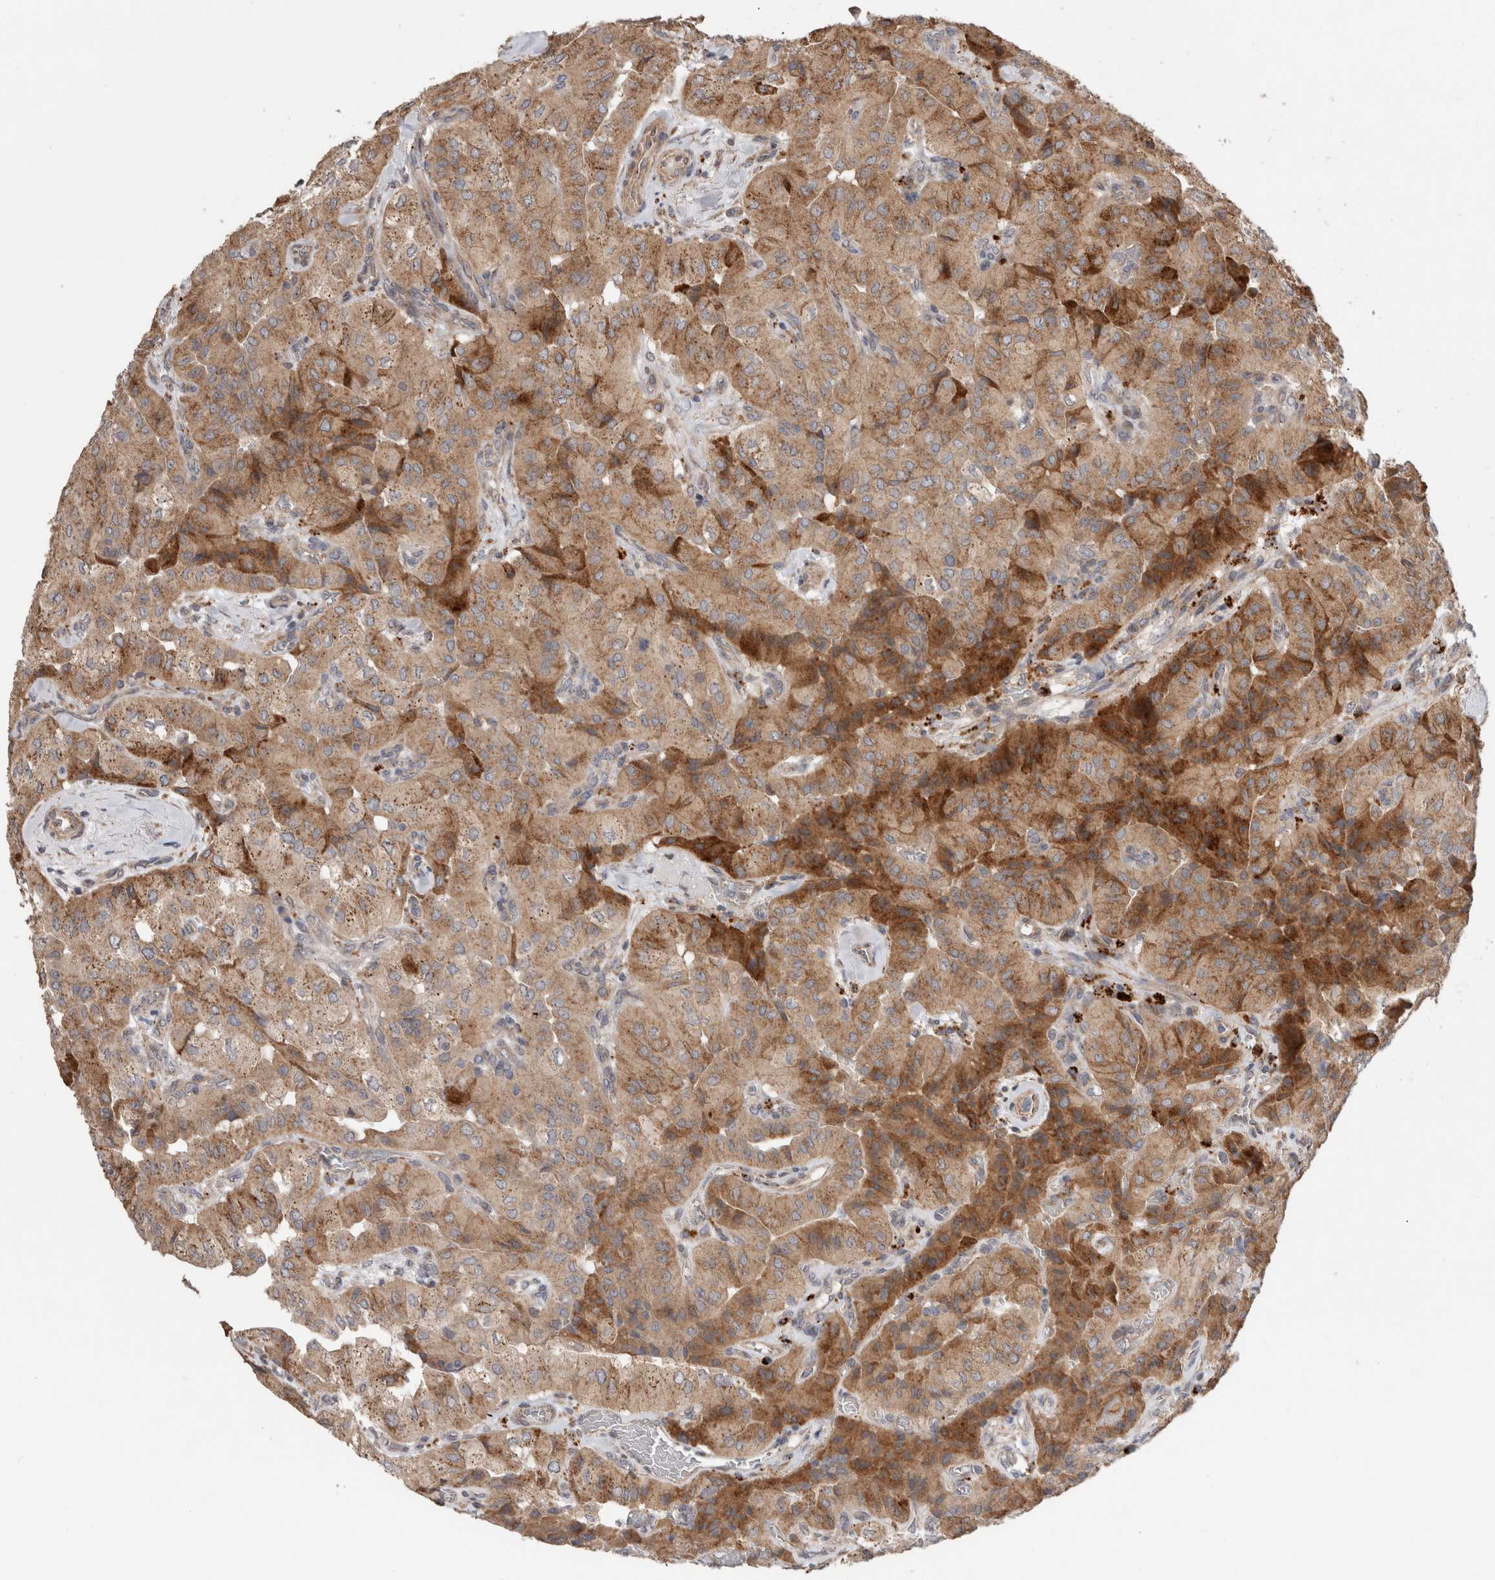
{"staining": {"intensity": "moderate", "quantity": "25%-75%", "location": "cytoplasmic/membranous"}, "tissue": "thyroid cancer", "cell_type": "Tumor cells", "image_type": "cancer", "snomed": [{"axis": "morphology", "description": "Papillary adenocarcinoma, NOS"}, {"axis": "topography", "description": "Thyroid gland"}], "caption": "Immunohistochemical staining of human thyroid cancer displays medium levels of moderate cytoplasmic/membranous expression in approximately 25%-75% of tumor cells.", "gene": "TRIM5", "patient": {"sex": "female", "age": 59}}